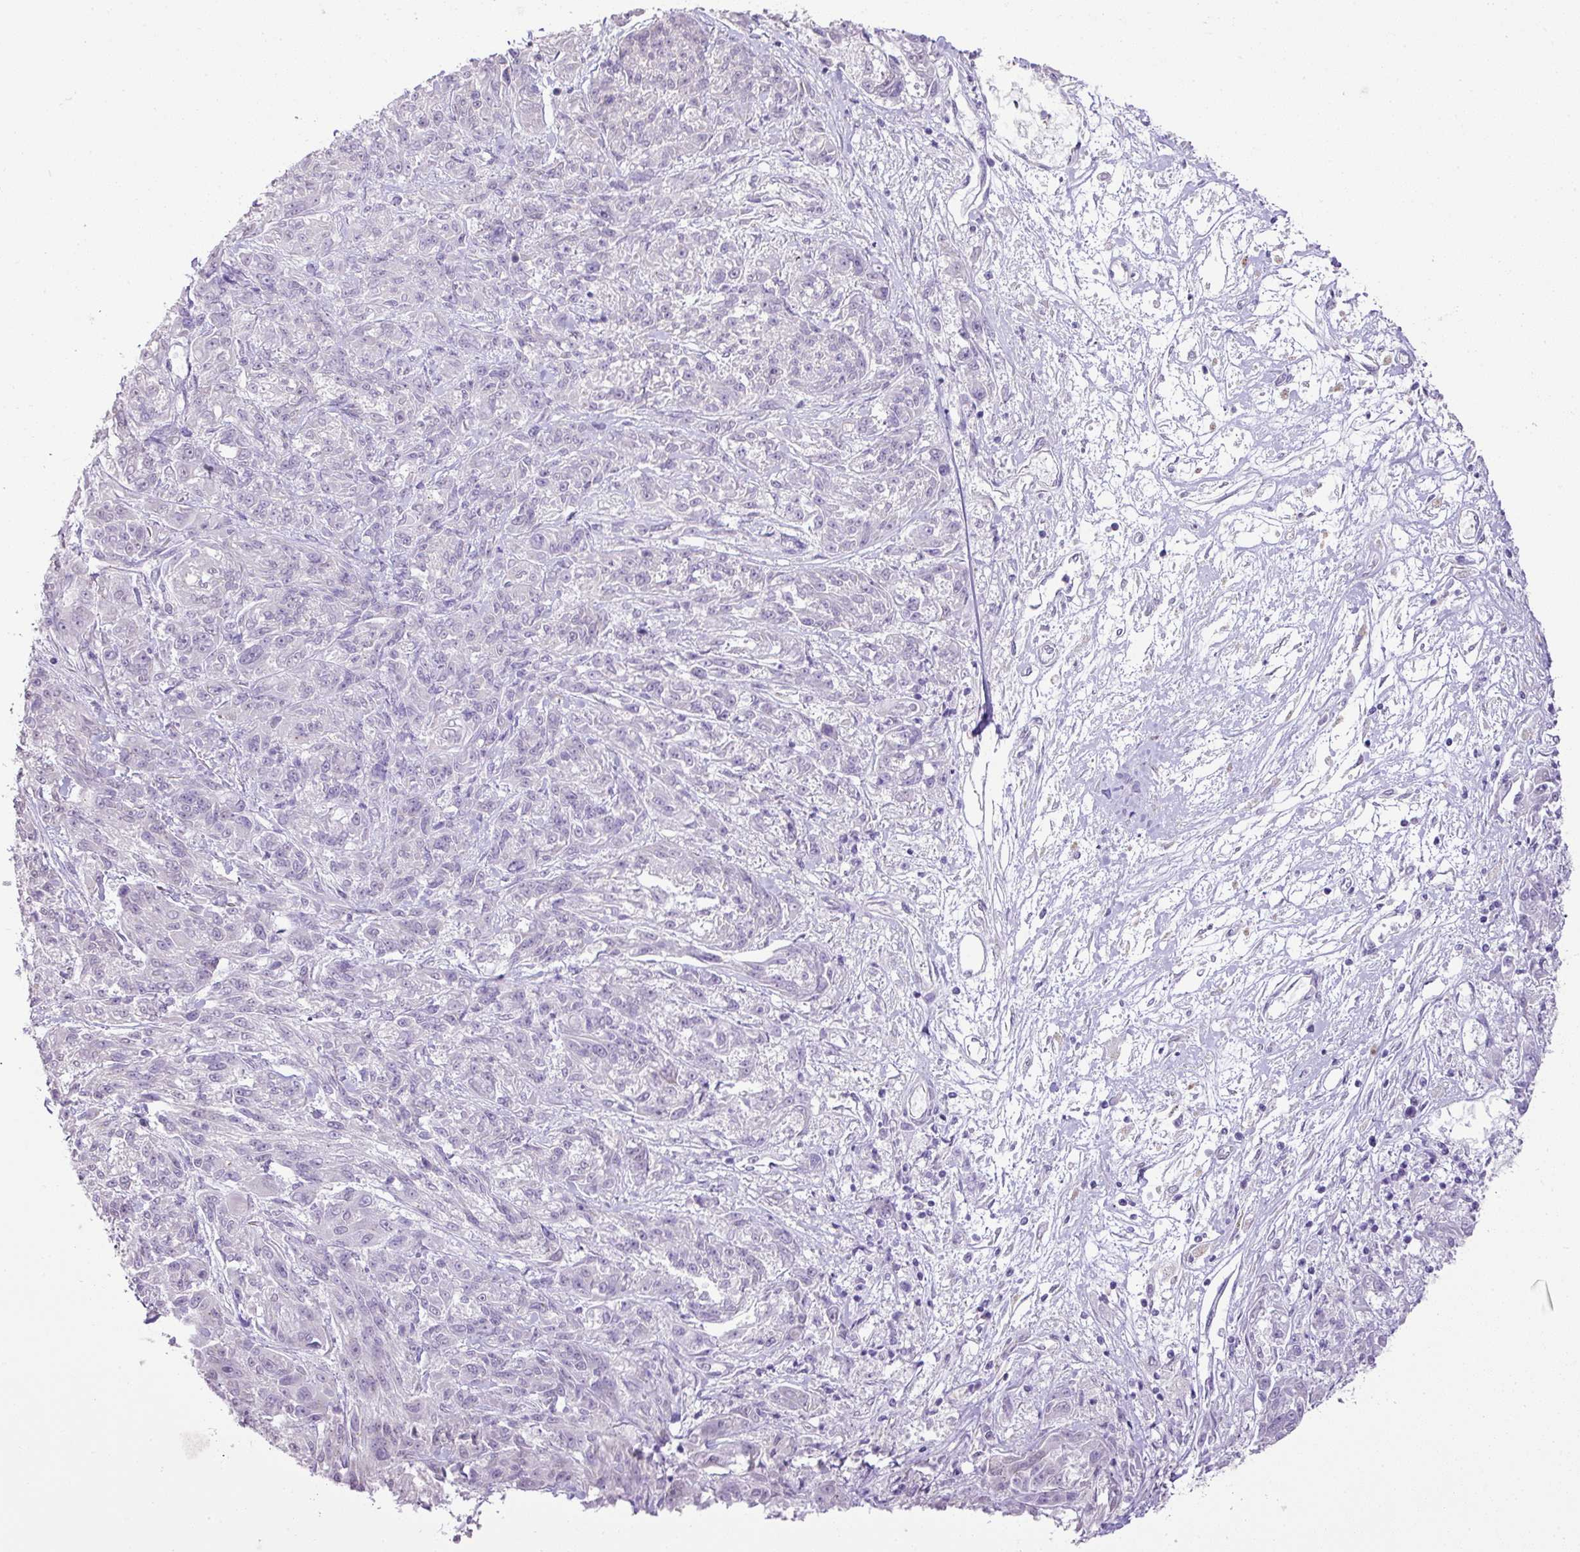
{"staining": {"intensity": "negative", "quantity": "none", "location": "none"}, "tissue": "melanoma", "cell_type": "Tumor cells", "image_type": "cancer", "snomed": [{"axis": "morphology", "description": "Malignant melanoma, NOS"}, {"axis": "topography", "description": "Skin"}], "caption": "An IHC micrograph of melanoma is shown. There is no staining in tumor cells of melanoma. (DAB IHC, high magnification).", "gene": "DIP2A", "patient": {"sex": "male", "age": 53}}